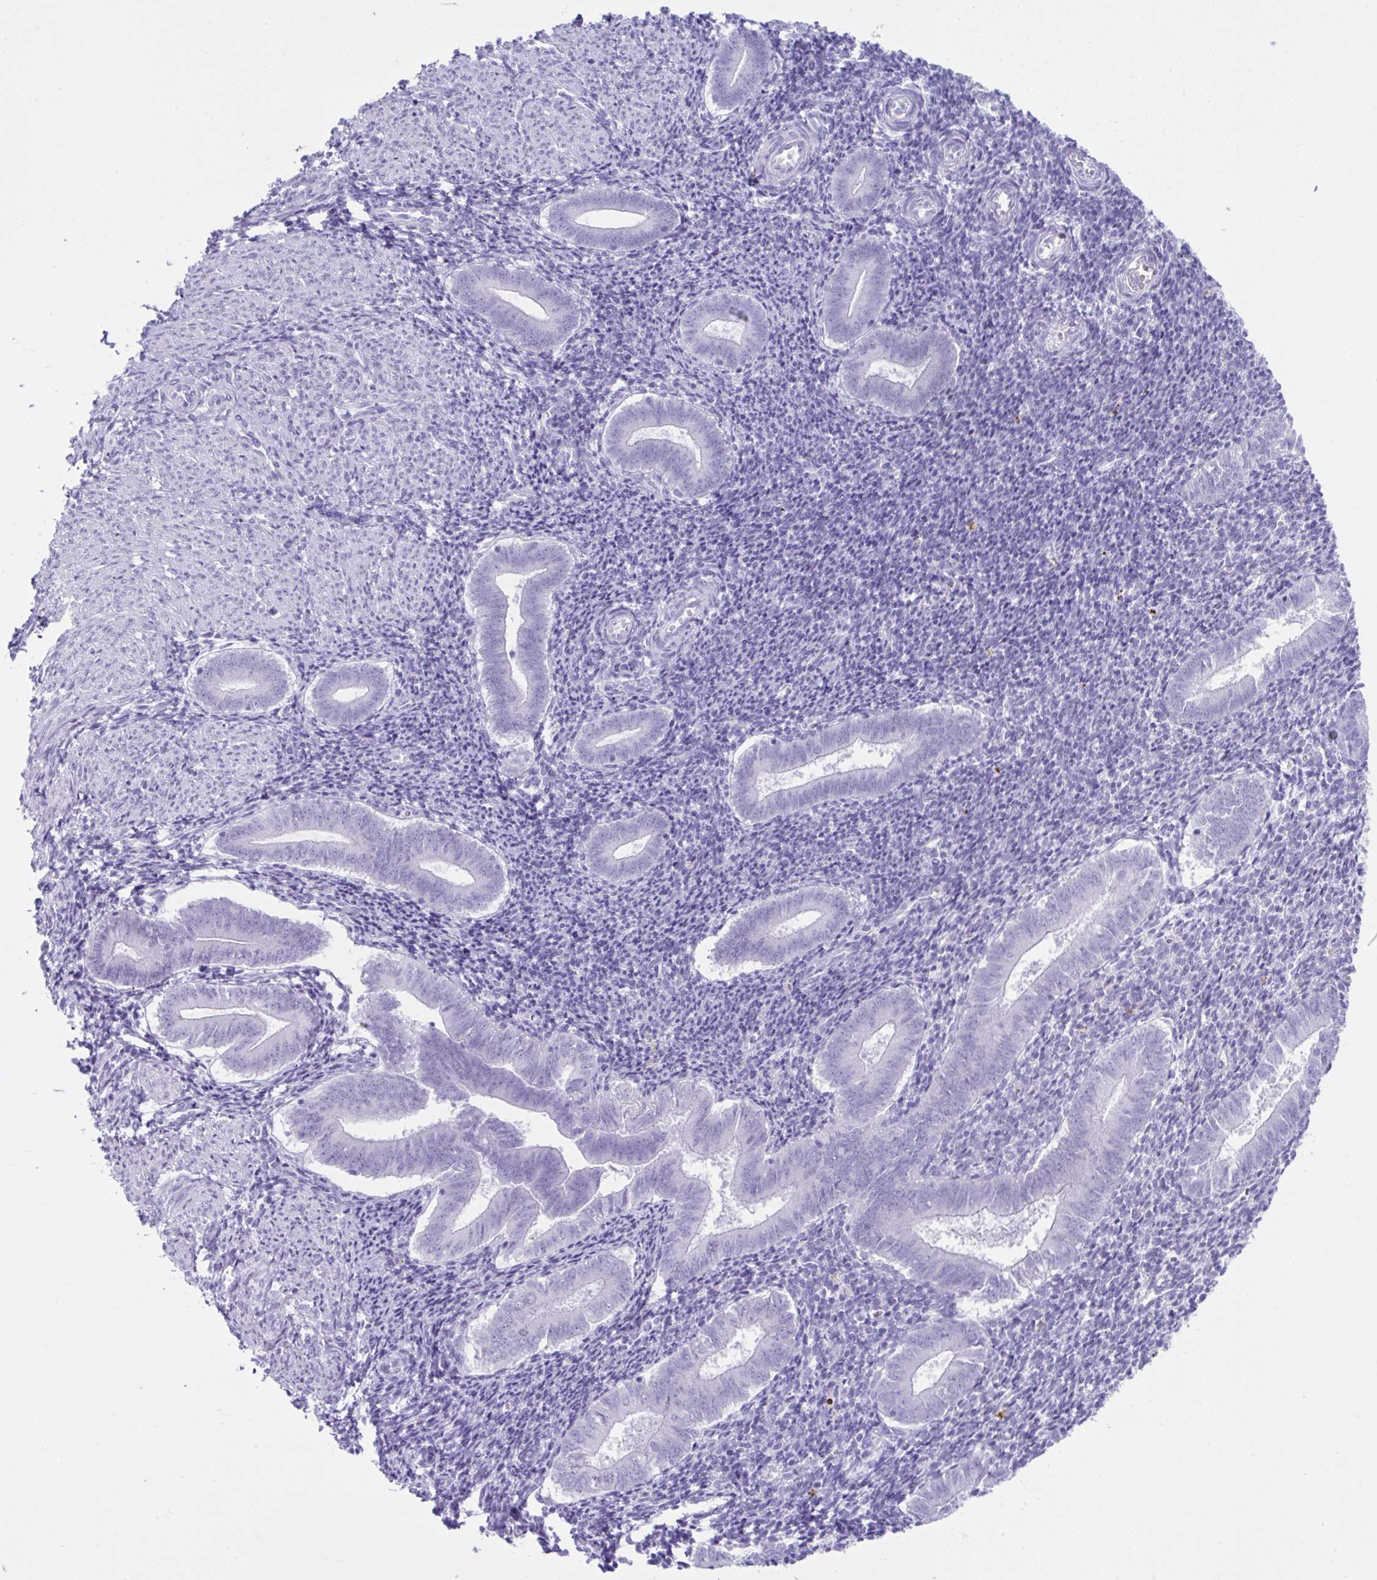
{"staining": {"intensity": "negative", "quantity": "none", "location": "none"}, "tissue": "endometrium", "cell_type": "Cells in endometrial stroma", "image_type": "normal", "snomed": [{"axis": "morphology", "description": "Normal tissue, NOS"}, {"axis": "topography", "description": "Endometrium"}], "caption": "An immunohistochemistry (IHC) micrograph of unremarkable endometrium is shown. There is no staining in cells in endometrial stroma of endometrium.", "gene": "PSCA", "patient": {"sex": "female", "age": 25}}